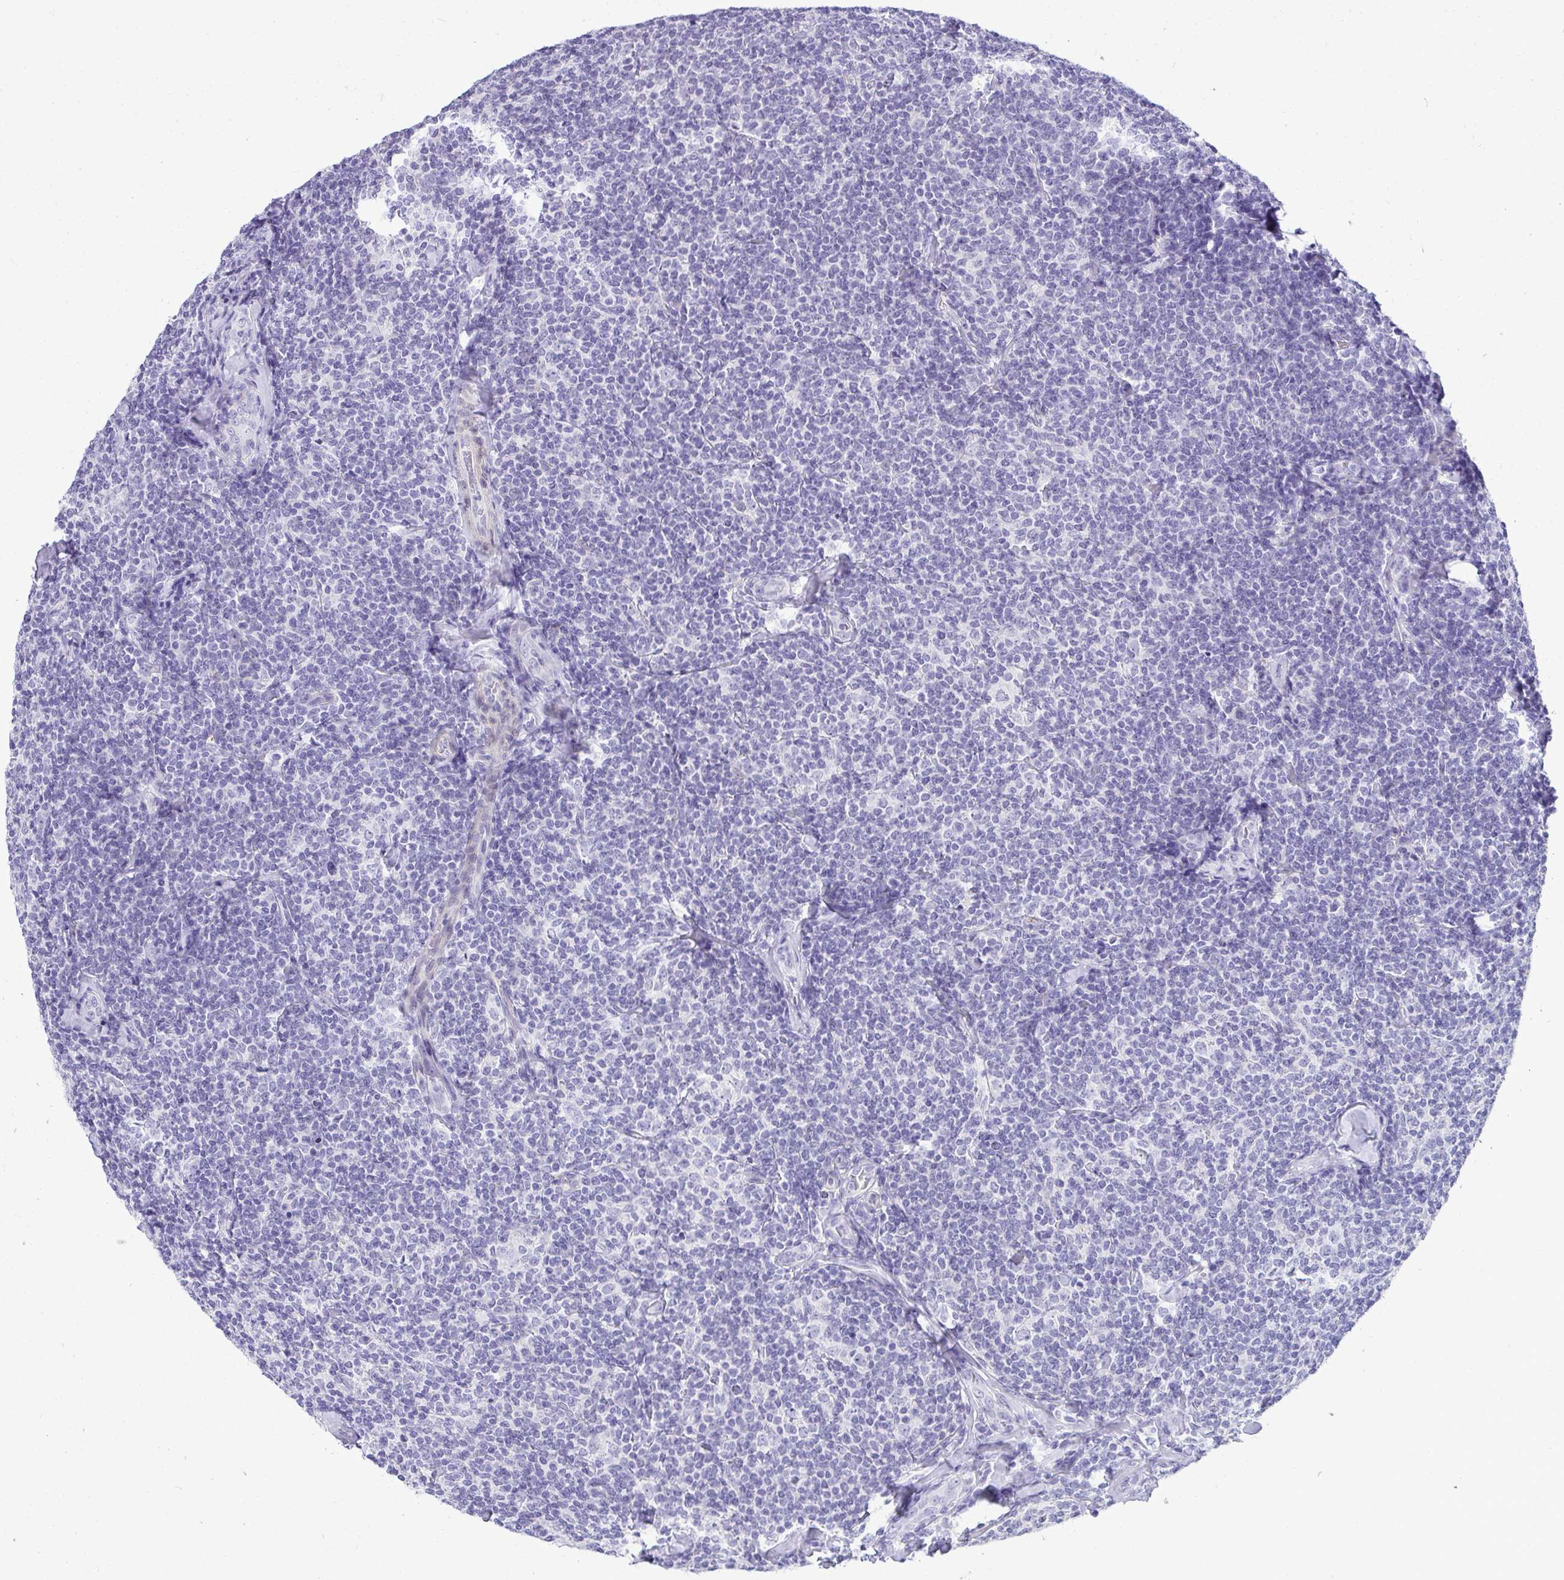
{"staining": {"intensity": "negative", "quantity": "none", "location": "none"}, "tissue": "lymphoma", "cell_type": "Tumor cells", "image_type": "cancer", "snomed": [{"axis": "morphology", "description": "Malignant lymphoma, non-Hodgkin's type, Low grade"}, {"axis": "topography", "description": "Lymph node"}], "caption": "Tumor cells are negative for brown protein staining in low-grade malignant lymphoma, non-Hodgkin's type.", "gene": "HSPB6", "patient": {"sex": "female", "age": 56}}